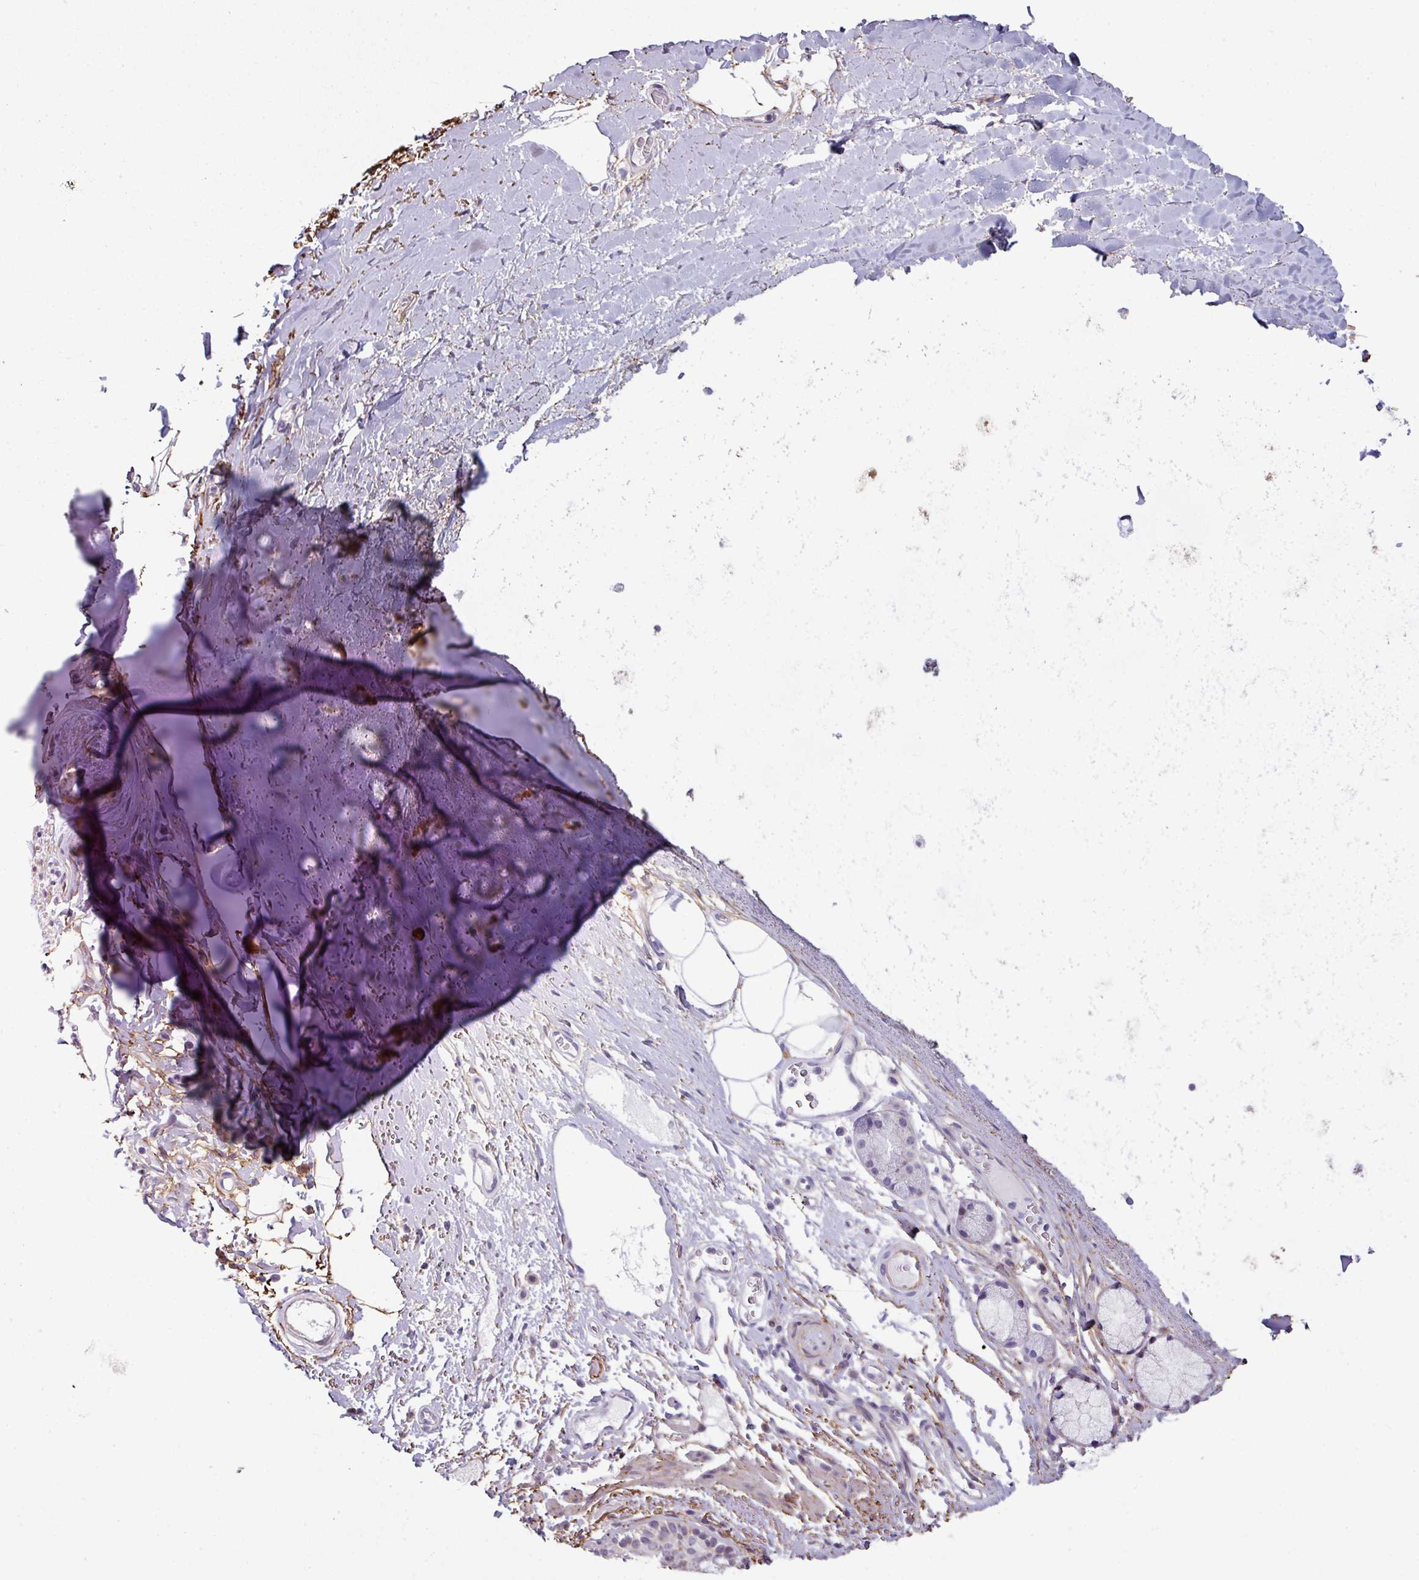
{"staining": {"intensity": "negative", "quantity": "none", "location": "none"}, "tissue": "adipose tissue", "cell_type": "Adipocytes", "image_type": "normal", "snomed": [{"axis": "morphology", "description": "Normal tissue, NOS"}, {"axis": "topography", "description": "Cartilage tissue"}, {"axis": "topography", "description": "Bronchus"}], "caption": "An immunohistochemistry (IHC) photomicrograph of unremarkable adipose tissue is shown. There is no staining in adipocytes of adipose tissue.", "gene": "C2orf16", "patient": {"sex": "female", "age": 72}}